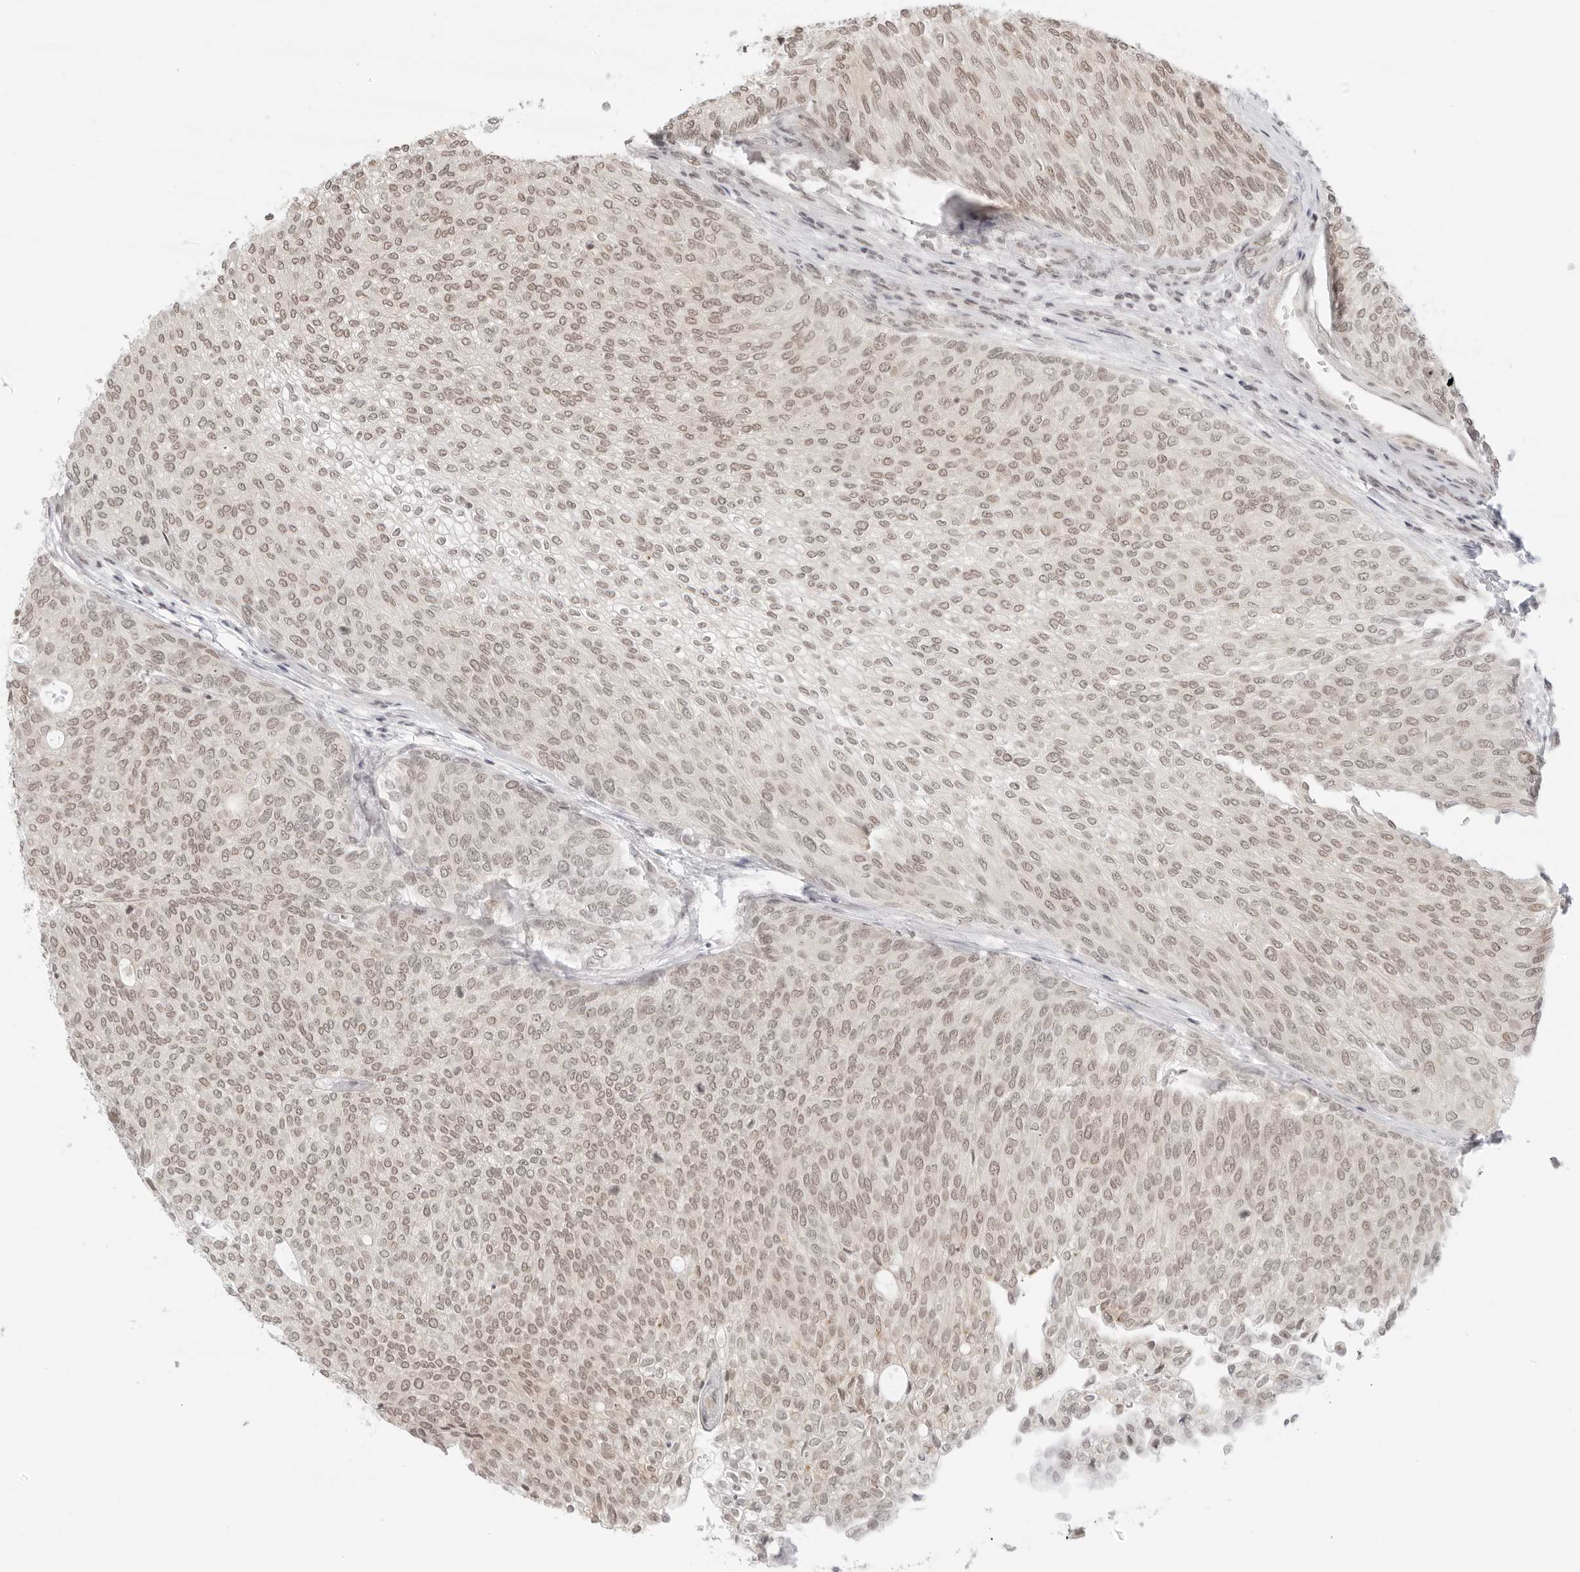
{"staining": {"intensity": "weak", "quantity": ">75%", "location": "nuclear"}, "tissue": "urothelial cancer", "cell_type": "Tumor cells", "image_type": "cancer", "snomed": [{"axis": "morphology", "description": "Urothelial carcinoma, Low grade"}, {"axis": "topography", "description": "Urinary bladder"}], "caption": "This is an image of immunohistochemistry staining of urothelial carcinoma (low-grade), which shows weak positivity in the nuclear of tumor cells.", "gene": "TCIM", "patient": {"sex": "female", "age": 79}}